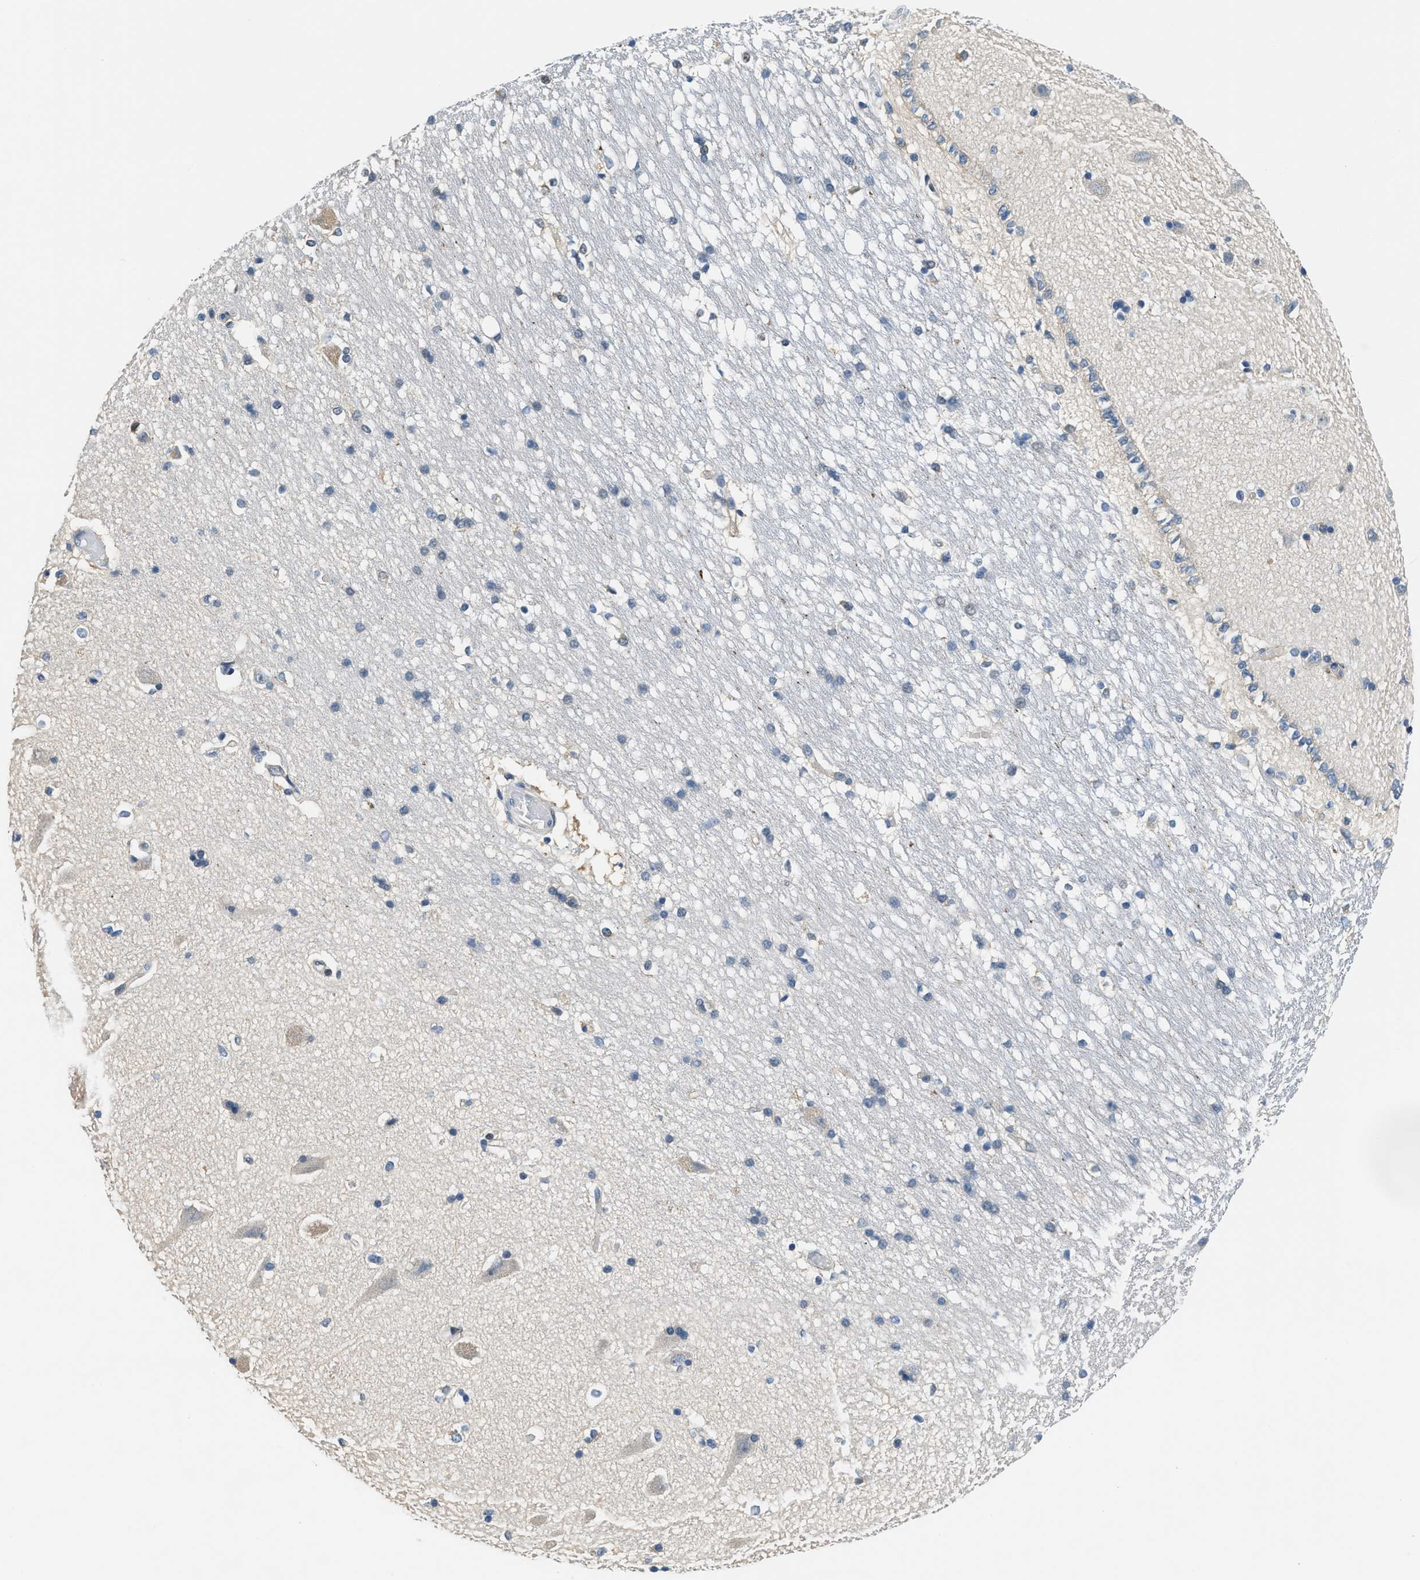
{"staining": {"intensity": "negative", "quantity": "none", "location": "none"}, "tissue": "hippocampus", "cell_type": "Glial cells", "image_type": "normal", "snomed": [{"axis": "morphology", "description": "Normal tissue, NOS"}, {"axis": "topography", "description": "Hippocampus"}], "caption": "Immunohistochemical staining of normal human hippocampus displays no significant expression in glial cells. (Brightfield microscopy of DAB (3,3'-diaminobenzidine) IHC at high magnification).", "gene": "CBLB", "patient": {"sex": "male", "age": 45}}